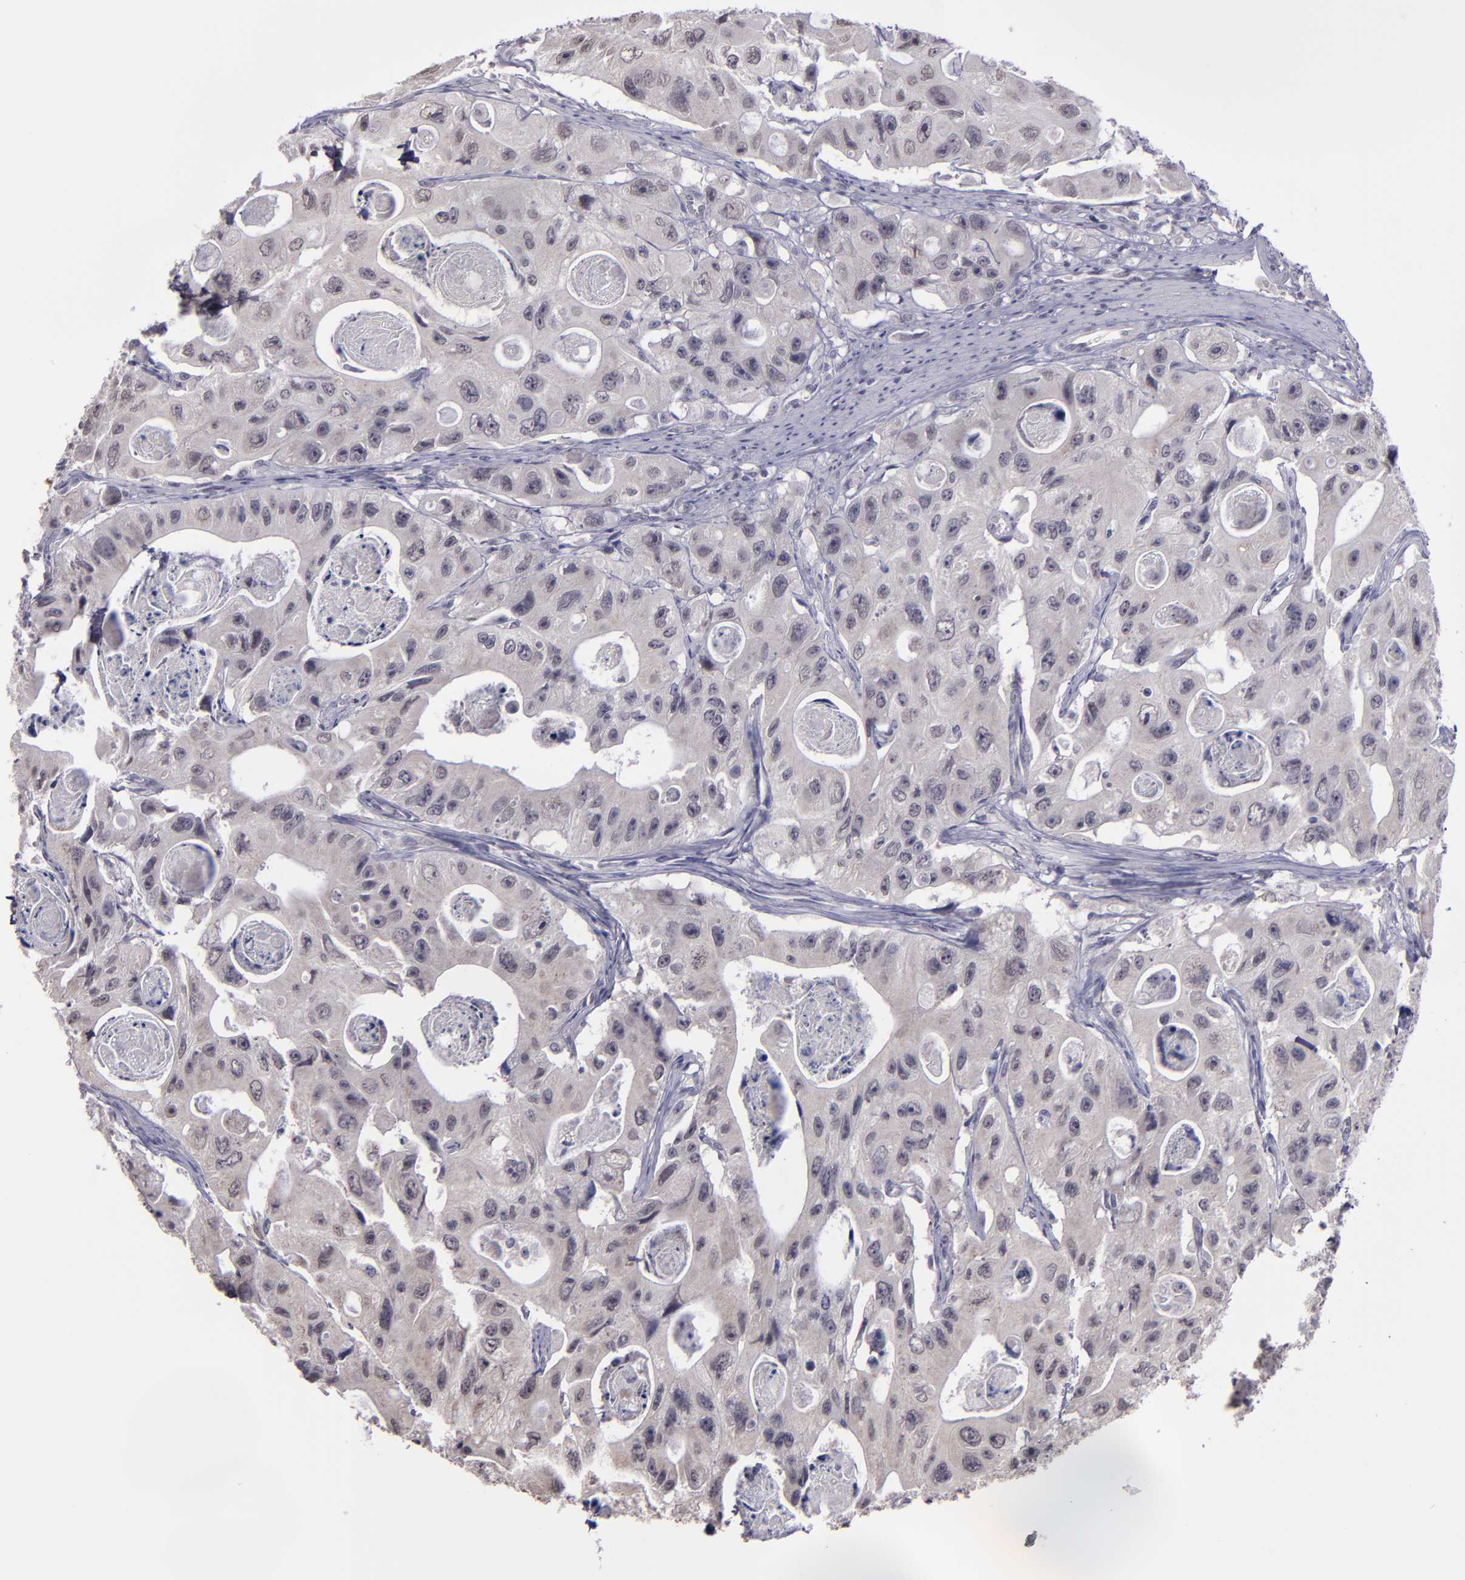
{"staining": {"intensity": "weak", "quantity": ">75%", "location": "cytoplasmic/membranous,nuclear"}, "tissue": "colorectal cancer", "cell_type": "Tumor cells", "image_type": "cancer", "snomed": [{"axis": "morphology", "description": "Adenocarcinoma, NOS"}, {"axis": "topography", "description": "Colon"}], "caption": "High-magnification brightfield microscopy of colorectal adenocarcinoma stained with DAB (3,3'-diaminobenzidine) (brown) and counterstained with hematoxylin (blue). tumor cells exhibit weak cytoplasmic/membranous and nuclear staining is identified in about>75% of cells. The protein is stained brown, and the nuclei are stained in blue (DAB IHC with brightfield microscopy, high magnification).", "gene": "NRXN3", "patient": {"sex": "female", "age": 46}}